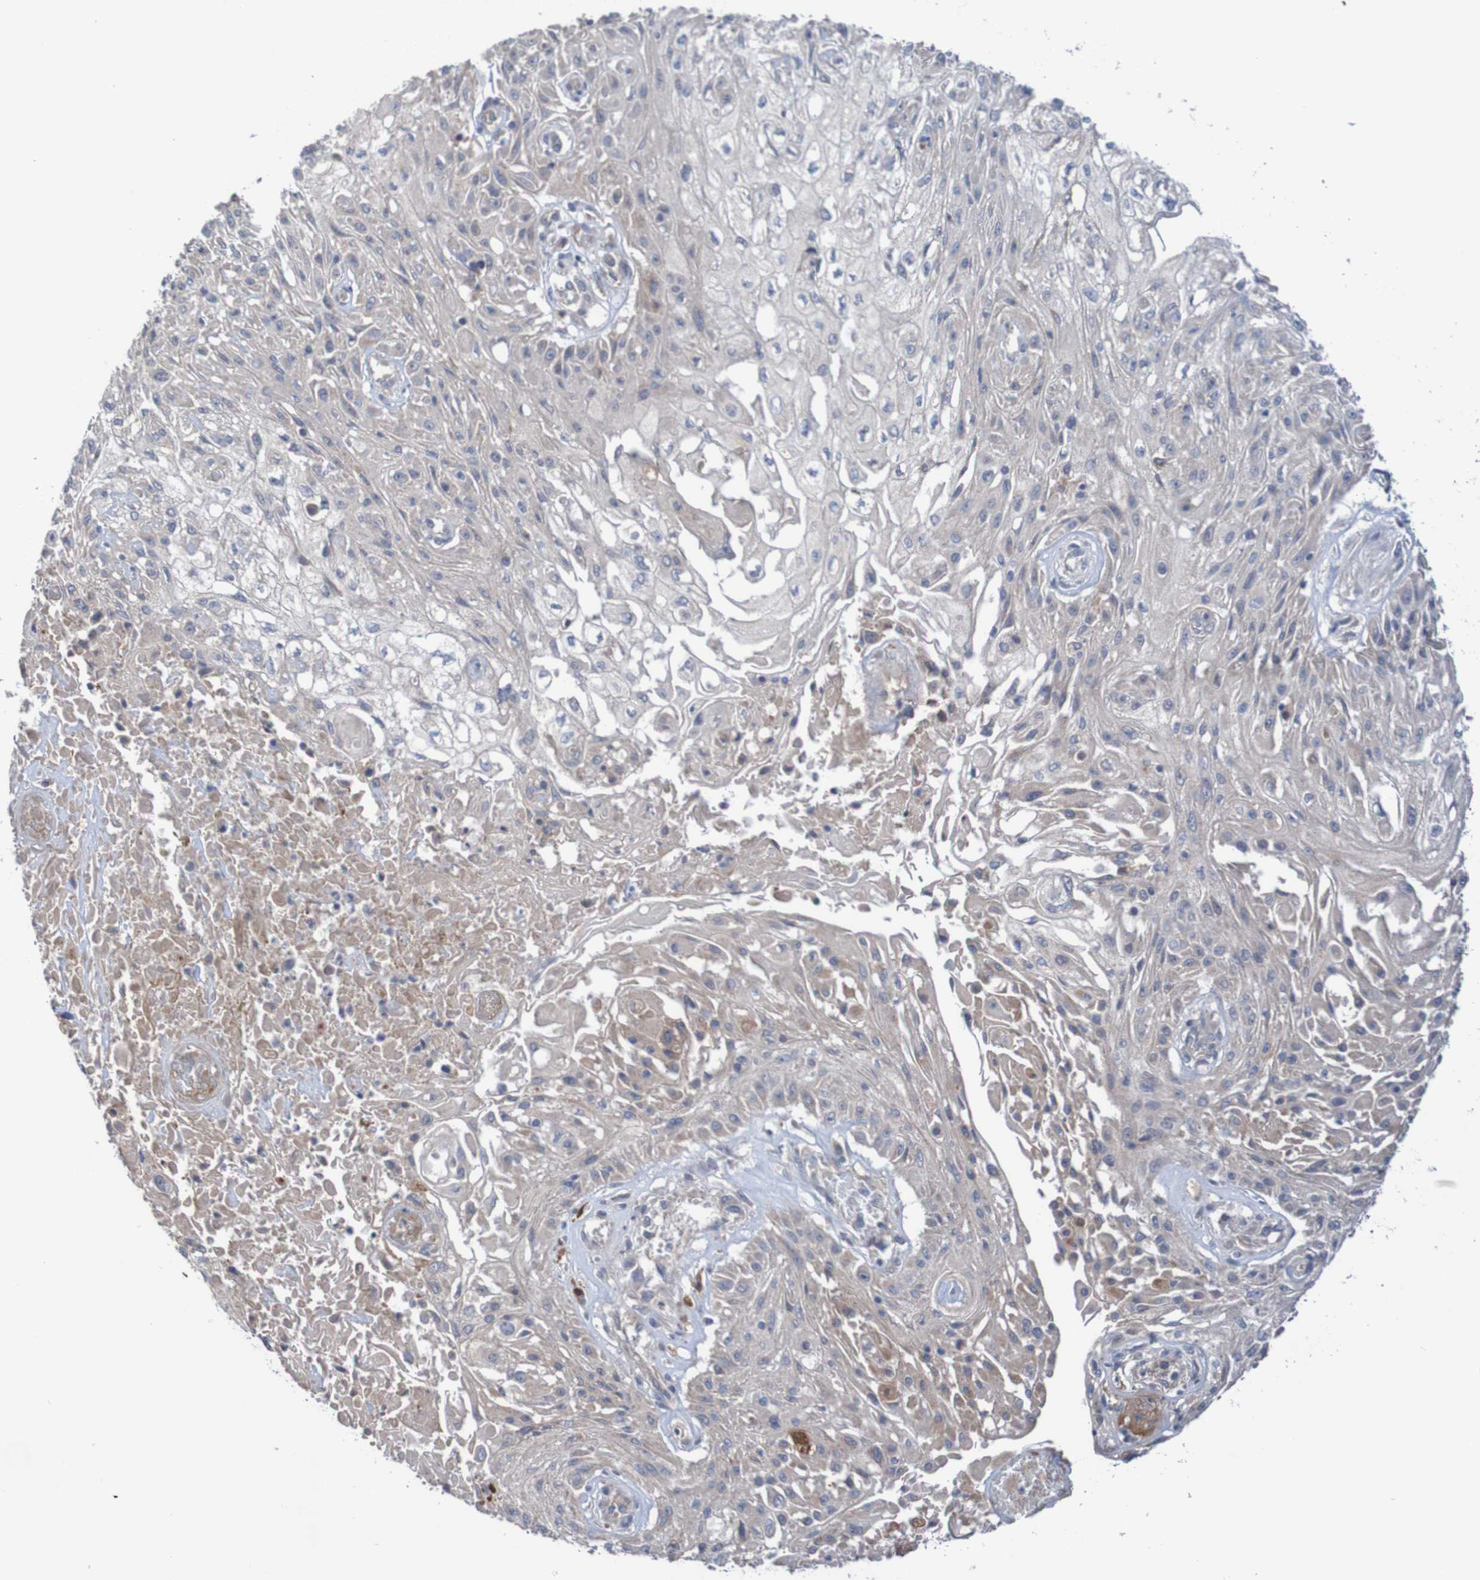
{"staining": {"intensity": "weak", "quantity": "<25%", "location": "cytoplasmic/membranous"}, "tissue": "skin cancer", "cell_type": "Tumor cells", "image_type": "cancer", "snomed": [{"axis": "morphology", "description": "Squamous cell carcinoma, NOS"}, {"axis": "topography", "description": "Skin"}], "caption": "Human skin cancer (squamous cell carcinoma) stained for a protein using immunohistochemistry (IHC) exhibits no positivity in tumor cells.", "gene": "PHYH", "patient": {"sex": "male", "age": 75}}